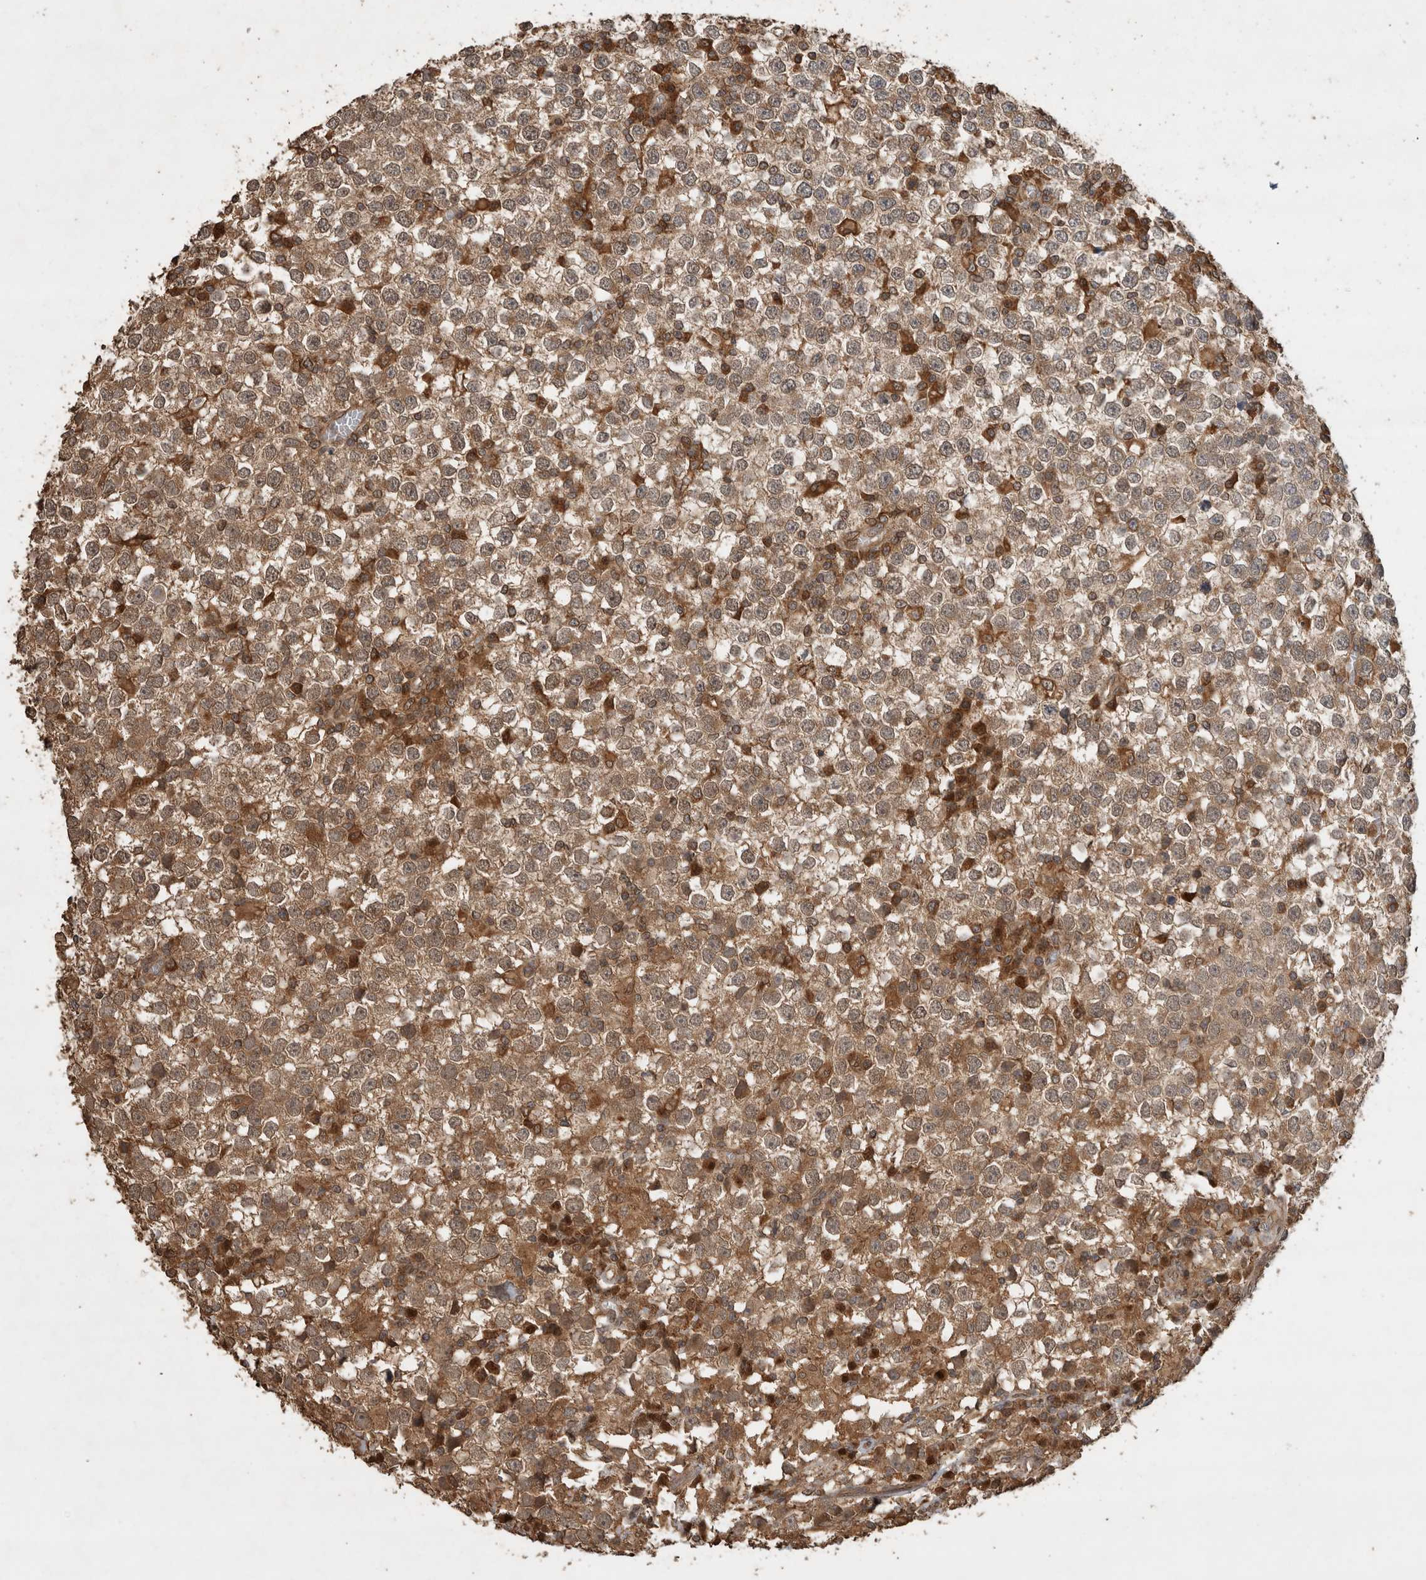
{"staining": {"intensity": "moderate", "quantity": ">75%", "location": "cytoplasmic/membranous"}, "tissue": "testis cancer", "cell_type": "Tumor cells", "image_type": "cancer", "snomed": [{"axis": "morphology", "description": "Seminoma, NOS"}, {"axis": "topography", "description": "Testis"}], "caption": "Brown immunohistochemical staining in seminoma (testis) displays moderate cytoplasmic/membranous staining in approximately >75% of tumor cells.", "gene": "OTUD7B", "patient": {"sex": "male", "age": 65}}